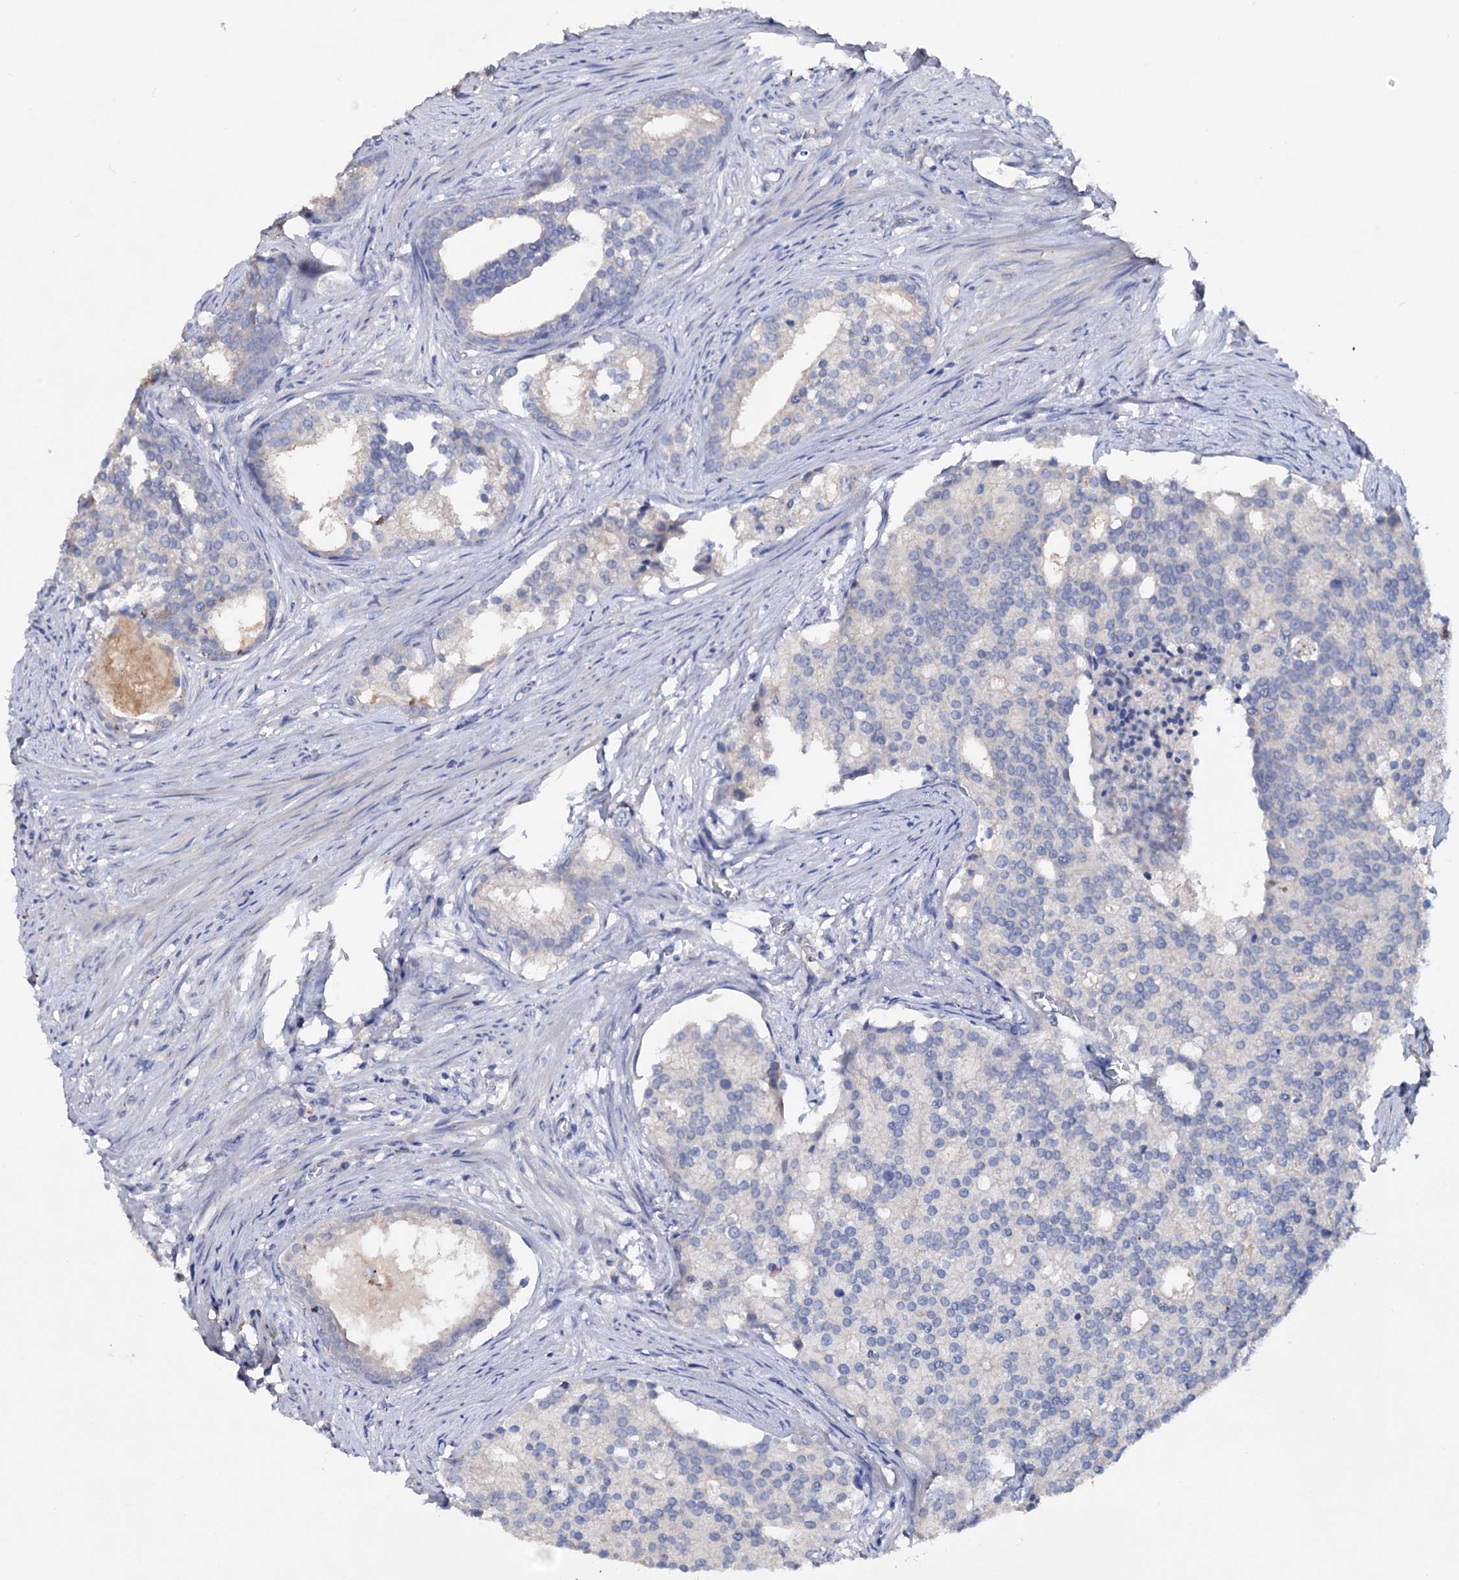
{"staining": {"intensity": "negative", "quantity": "none", "location": "none"}, "tissue": "prostate cancer", "cell_type": "Tumor cells", "image_type": "cancer", "snomed": [{"axis": "morphology", "description": "Adenocarcinoma, Low grade"}, {"axis": "topography", "description": "Prostate"}], "caption": "This image is of prostate cancer (low-grade adenocarcinoma) stained with immunohistochemistry (IHC) to label a protein in brown with the nuclei are counter-stained blue. There is no positivity in tumor cells.", "gene": "NPAS4", "patient": {"sex": "male", "age": 71}}